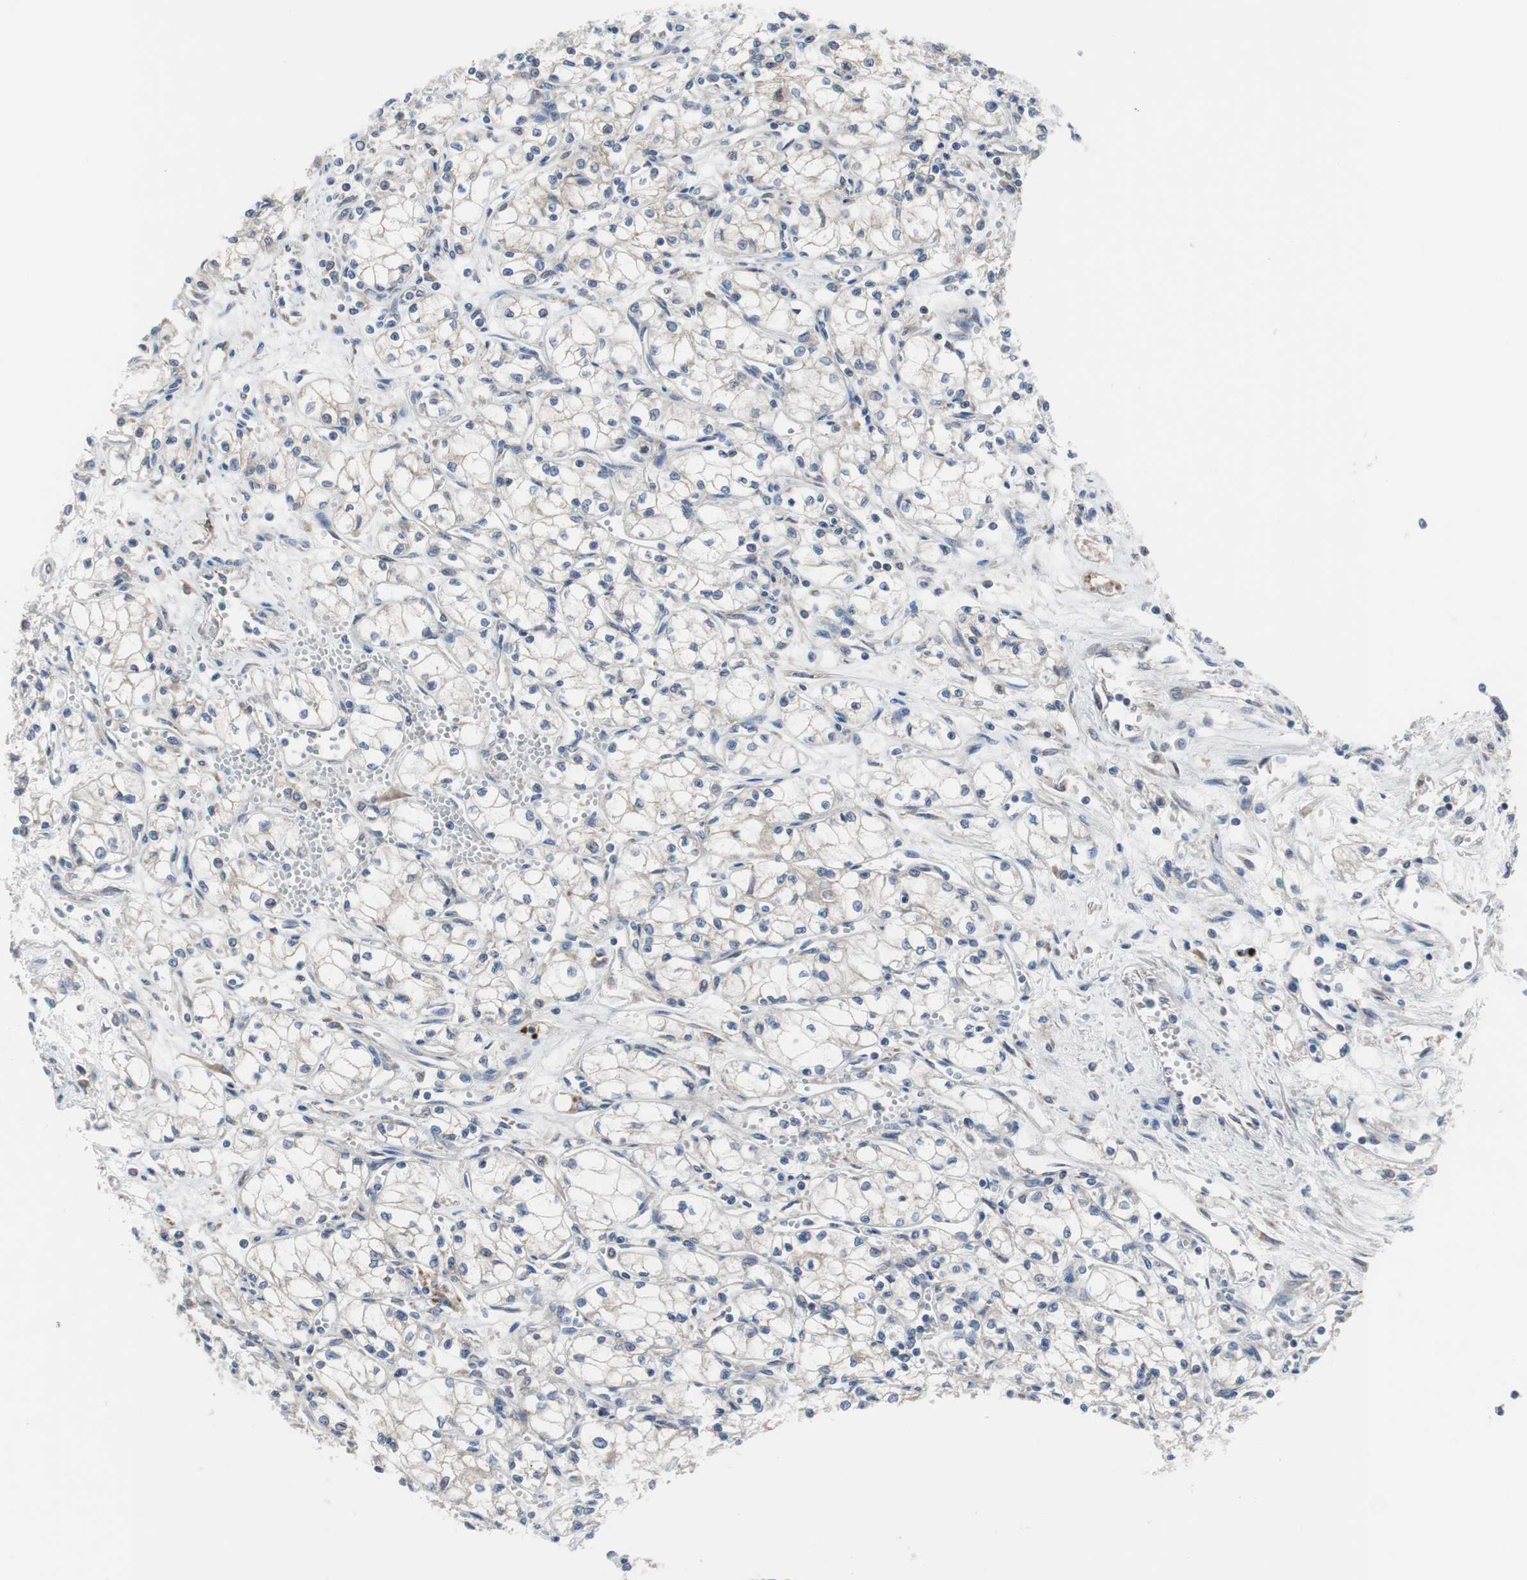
{"staining": {"intensity": "weak", "quantity": ">75%", "location": "cytoplasmic/membranous"}, "tissue": "renal cancer", "cell_type": "Tumor cells", "image_type": "cancer", "snomed": [{"axis": "morphology", "description": "Normal tissue, NOS"}, {"axis": "morphology", "description": "Adenocarcinoma, NOS"}, {"axis": "topography", "description": "Kidney"}], "caption": "A micrograph of renal cancer stained for a protein demonstrates weak cytoplasmic/membranous brown staining in tumor cells.", "gene": "KANSL1", "patient": {"sex": "male", "age": 59}}